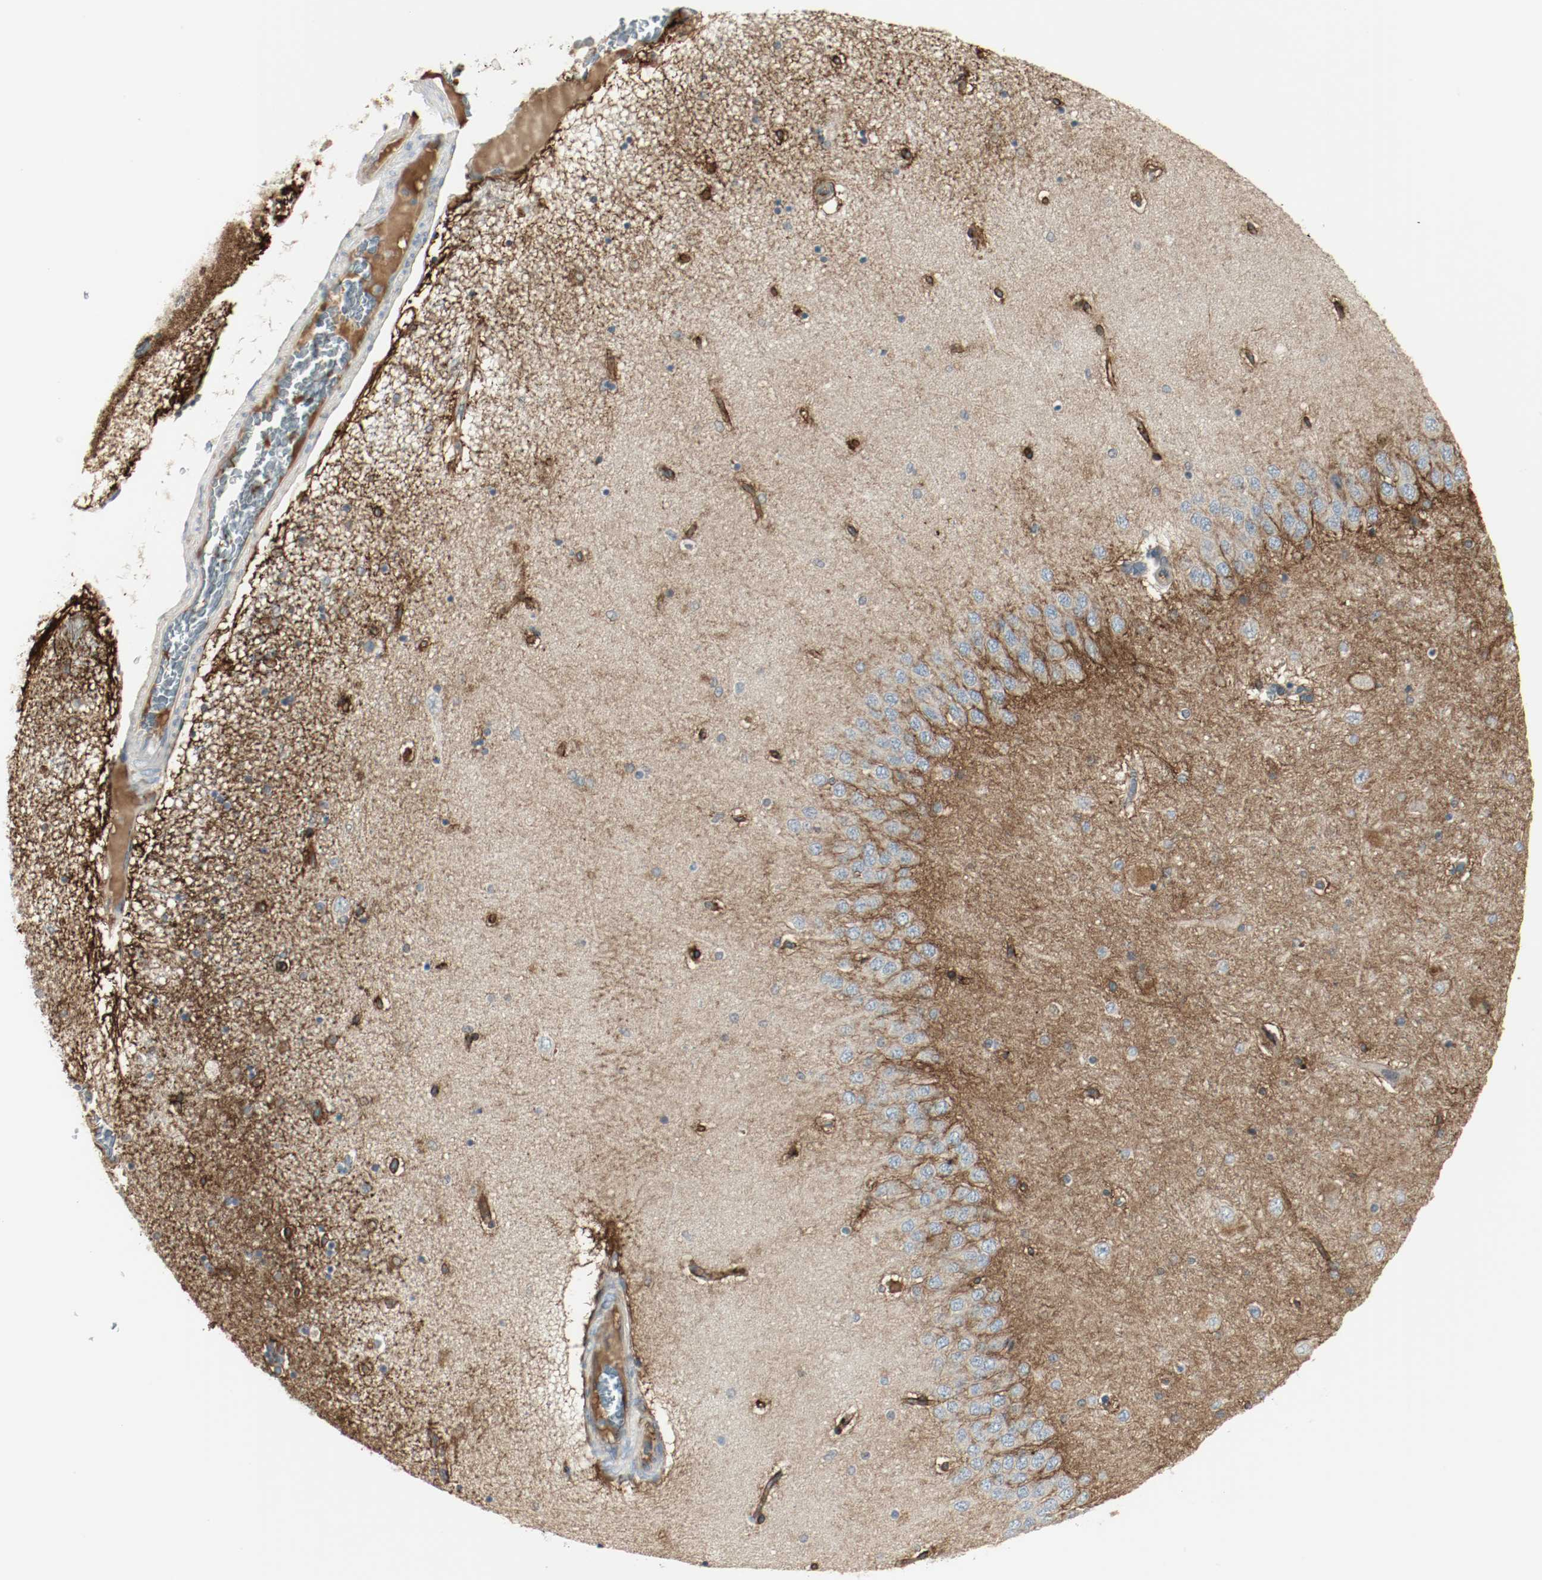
{"staining": {"intensity": "strong", "quantity": "<25%", "location": "cytoplasmic/membranous"}, "tissue": "hippocampus", "cell_type": "Glial cells", "image_type": "normal", "snomed": [{"axis": "morphology", "description": "Normal tissue, NOS"}, {"axis": "topography", "description": "Hippocampus"}], "caption": "Immunohistochemistry (IHC) of normal hippocampus displays medium levels of strong cytoplasmic/membranous expression in approximately <25% of glial cells.", "gene": "MELTF", "patient": {"sex": "female", "age": 54}}